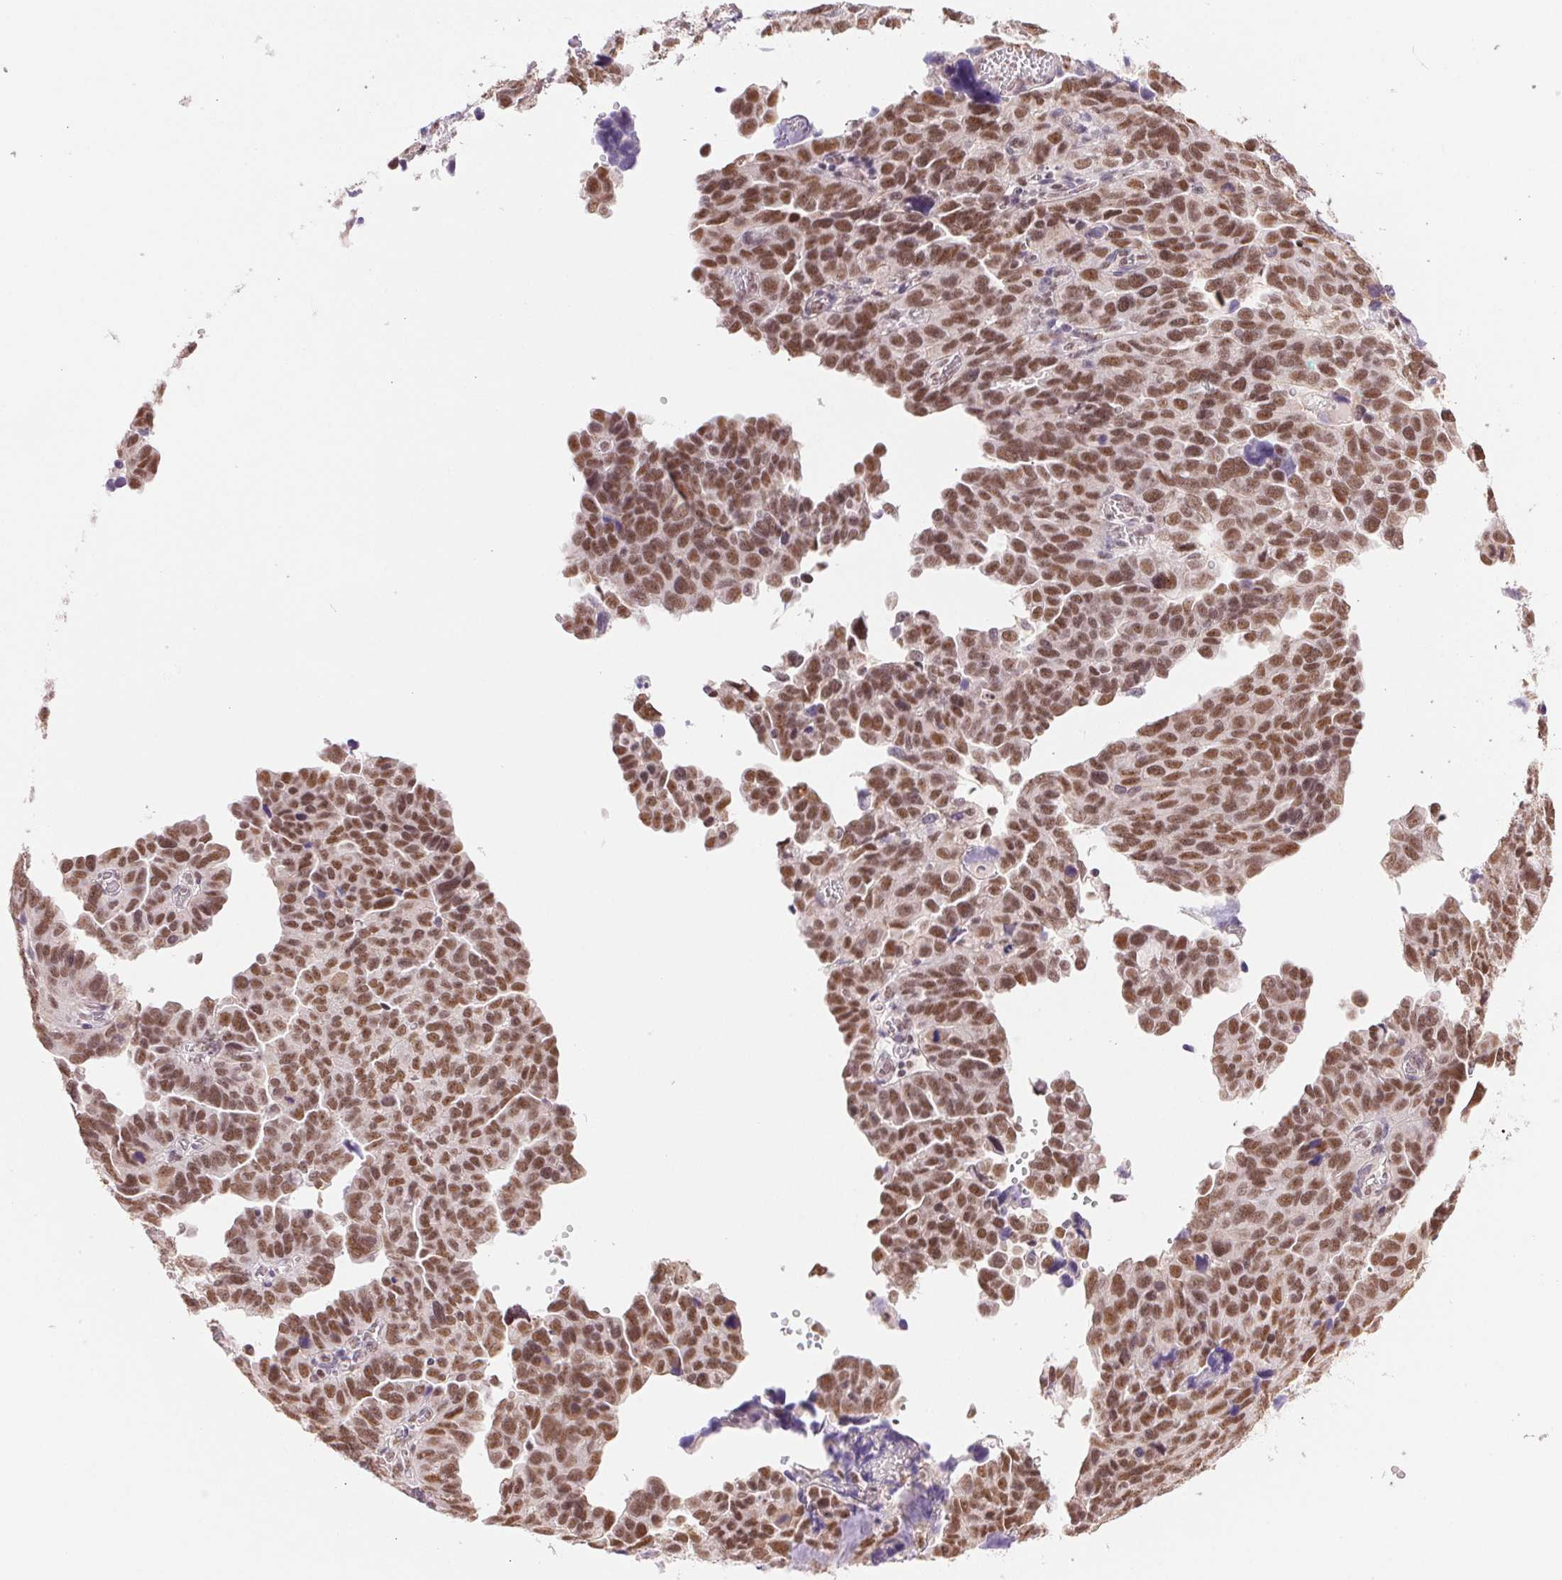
{"staining": {"intensity": "moderate", "quantity": ">75%", "location": "nuclear"}, "tissue": "ovarian cancer", "cell_type": "Tumor cells", "image_type": "cancer", "snomed": [{"axis": "morphology", "description": "Cystadenocarcinoma, serous, NOS"}, {"axis": "topography", "description": "Ovary"}], "caption": "Immunohistochemistry of serous cystadenocarcinoma (ovarian) reveals medium levels of moderate nuclear expression in approximately >75% of tumor cells.", "gene": "RPRD1B", "patient": {"sex": "female", "age": 64}}